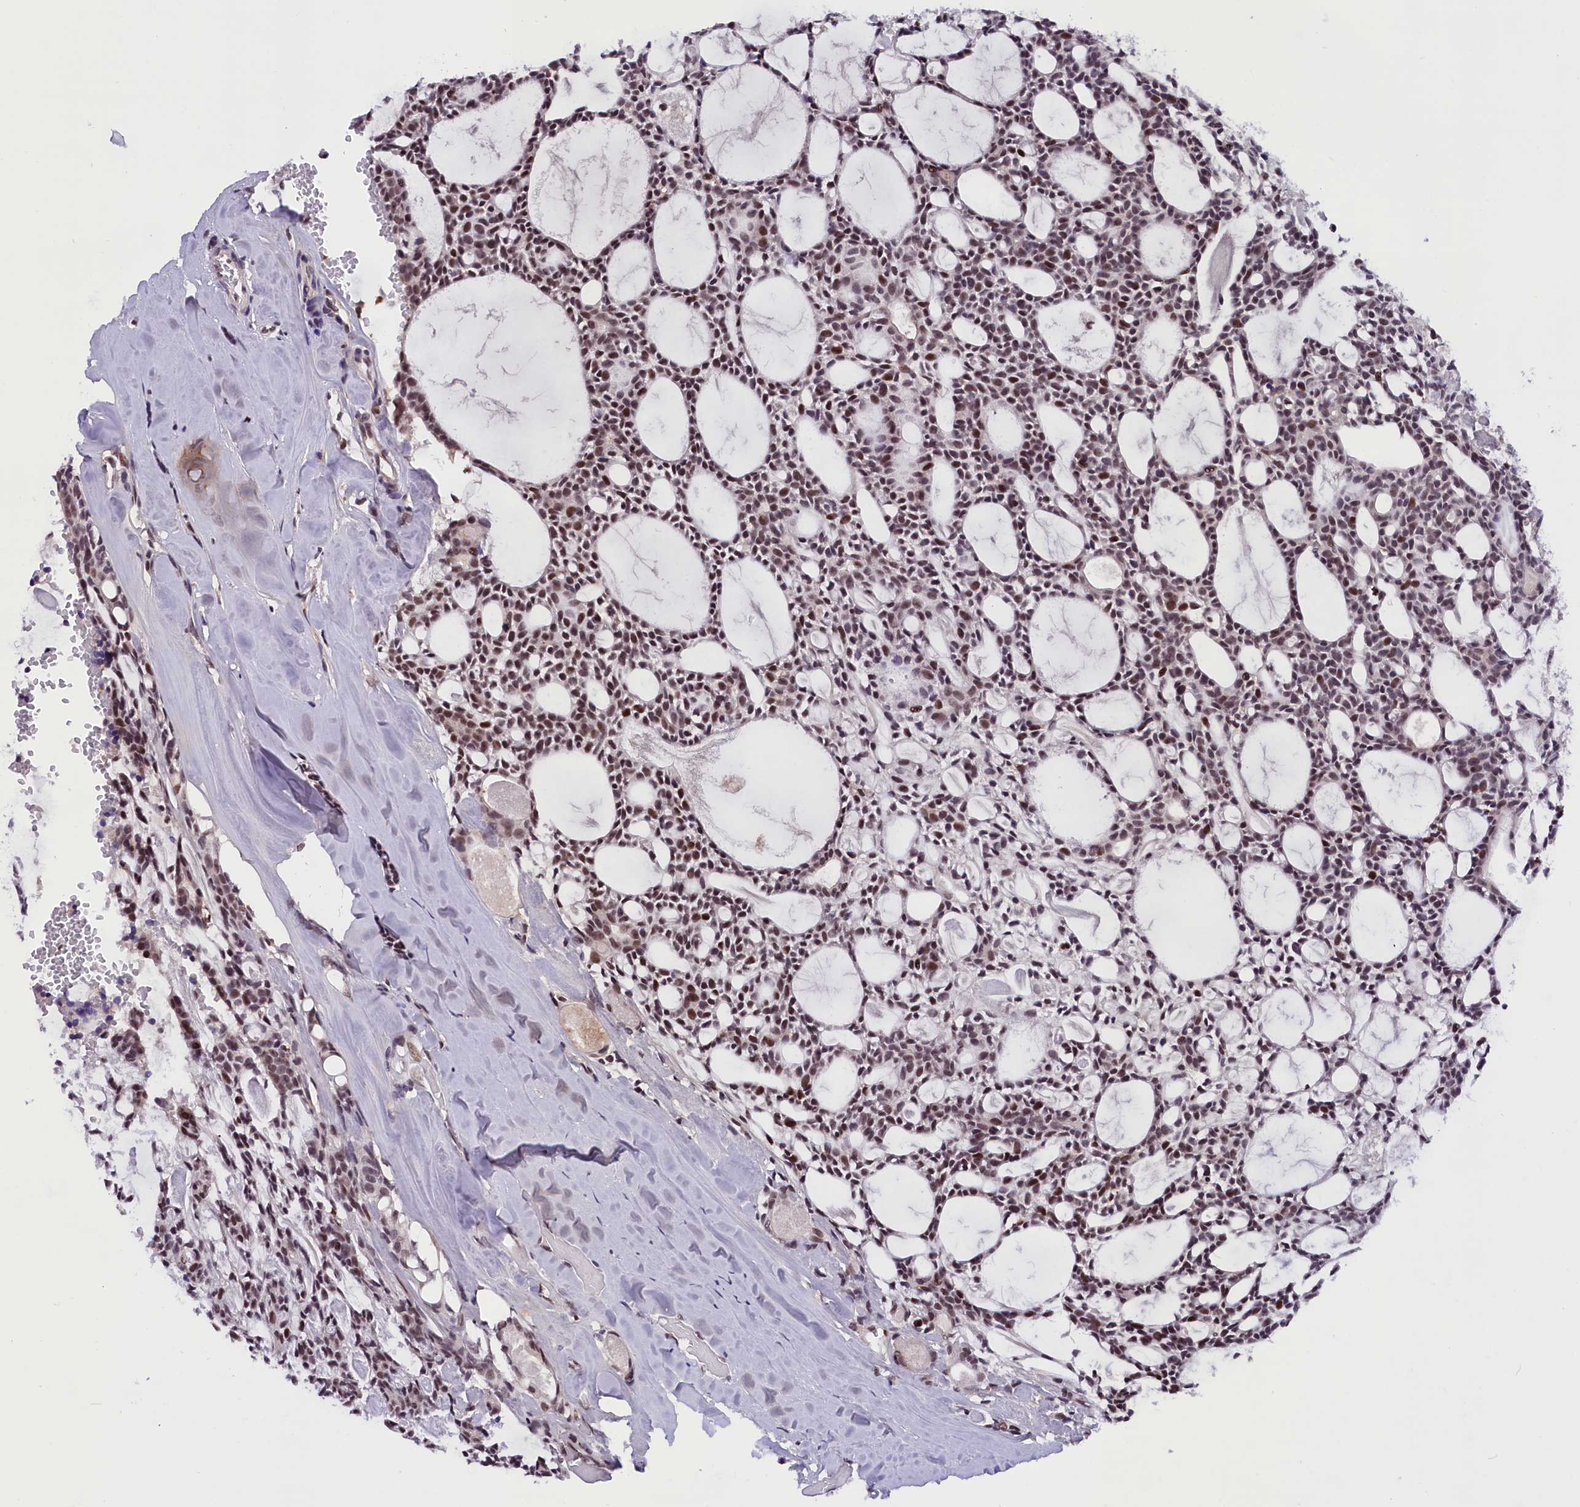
{"staining": {"intensity": "moderate", "quantity": ">75%", "location": "nuclear"}, "tissue": "head and neck cancer", "cell_type": "Tumor cells", "image_type": "cancer", "snomed": [{"axis": "morphology", "description": "Adenocarcinoma, NOS"}, {"axis": "topography", "description": "Salivary gland"}, {"axis": "topography", "description": "Head-Neck"}], "caption": "The image exhibits immunohistochemical staining of head and neck cancer (adenocarcinoma). There is moderate nuclear expression is present in about >75% of tumor cells. Ihc stains the protein of interest in brown and the nuclei are stained blue.", "gene": "CDYL2", "patient": {"sex": "male", "age": 55}}